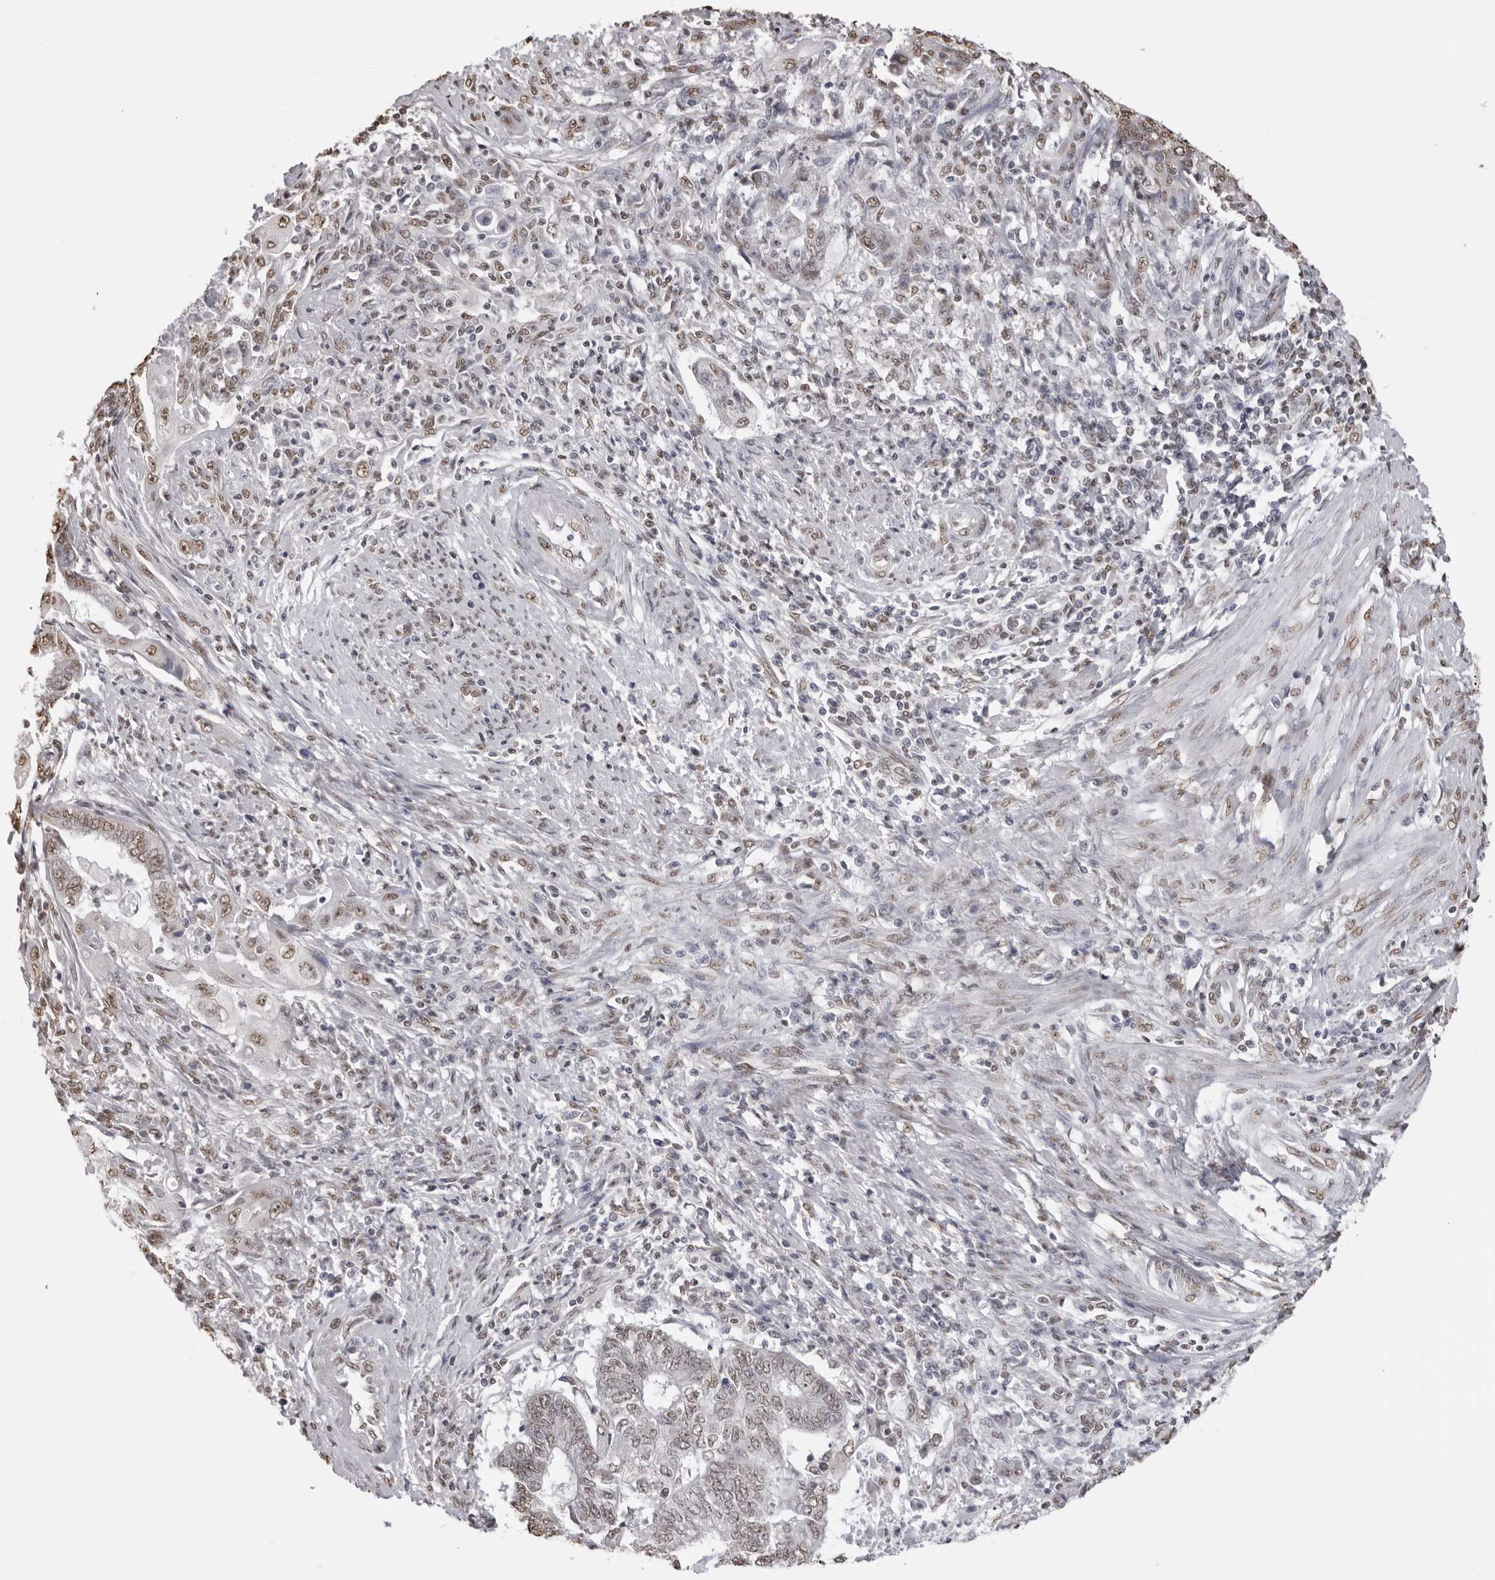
{"staining": {"intensity": "weak", "quantity": ">75%", "location": "nuclear"}, "tissue": "endometrial cancer", "cell_type": "Tumor cells", "image_type": "cancer", "snomed": [{"axis": "morphology", "description": "Adenocarcinoma, NOS"}, {"axis": "topography", "description": "Uterus"}, {"axis": "topography", "description": "Endometrium"}], "caption": "The micrograph exhibits immunohistochemical staining of endometrial adenocarcinoma. There is weak nuclear staining is present in about >75% of tumor cells. Ihc stains the protein of interest in brown and the nuclei are stained blue.", "gene": "OLIG3", "patient": {"sex": "female", "age": 70}}